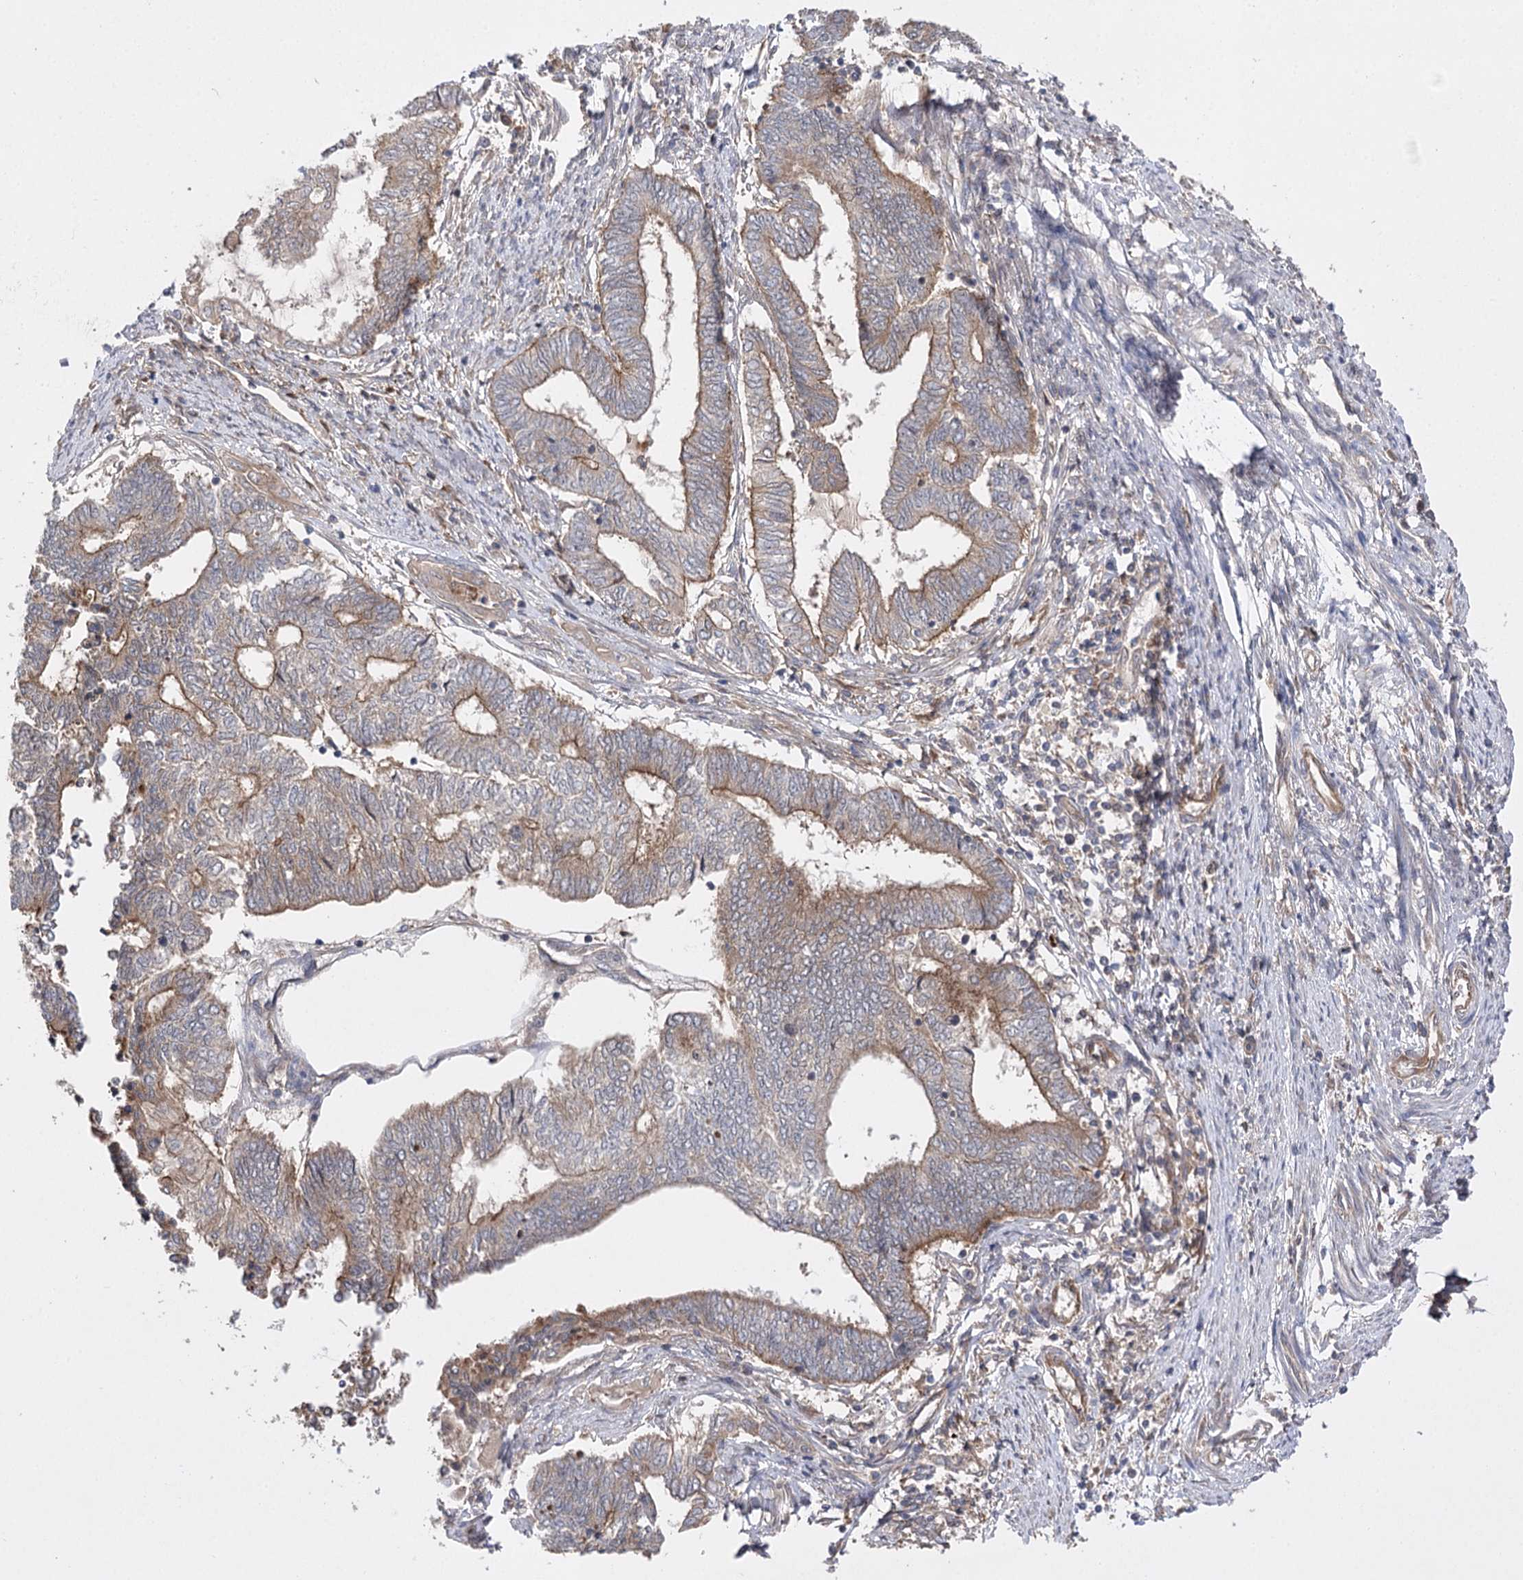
{"staining": {"intensity": "moderate", "quantity": "25%-75%", "location": "cytoplasmic/membranous"}, "tissue": "endometrial cancer", "cell_type": "Tumor cells", "image_type": "cancer", "snomed": [{"axis": "morphology", "description": "Adenocarcinoma, NOS"}, {"axis": "topography", "description": "Uterus"}, {"axis": "topography", "description": "Endometrium"}], "caption": "Endometrial adenocarcinoma was stained to show a protein in brown. There is medium levels of moderate cytoplasmic/membranous staining in approximately 25%-75% of tumor cells.", "gene": "BCR", "patient": {"sex": "female", "age": 70}}